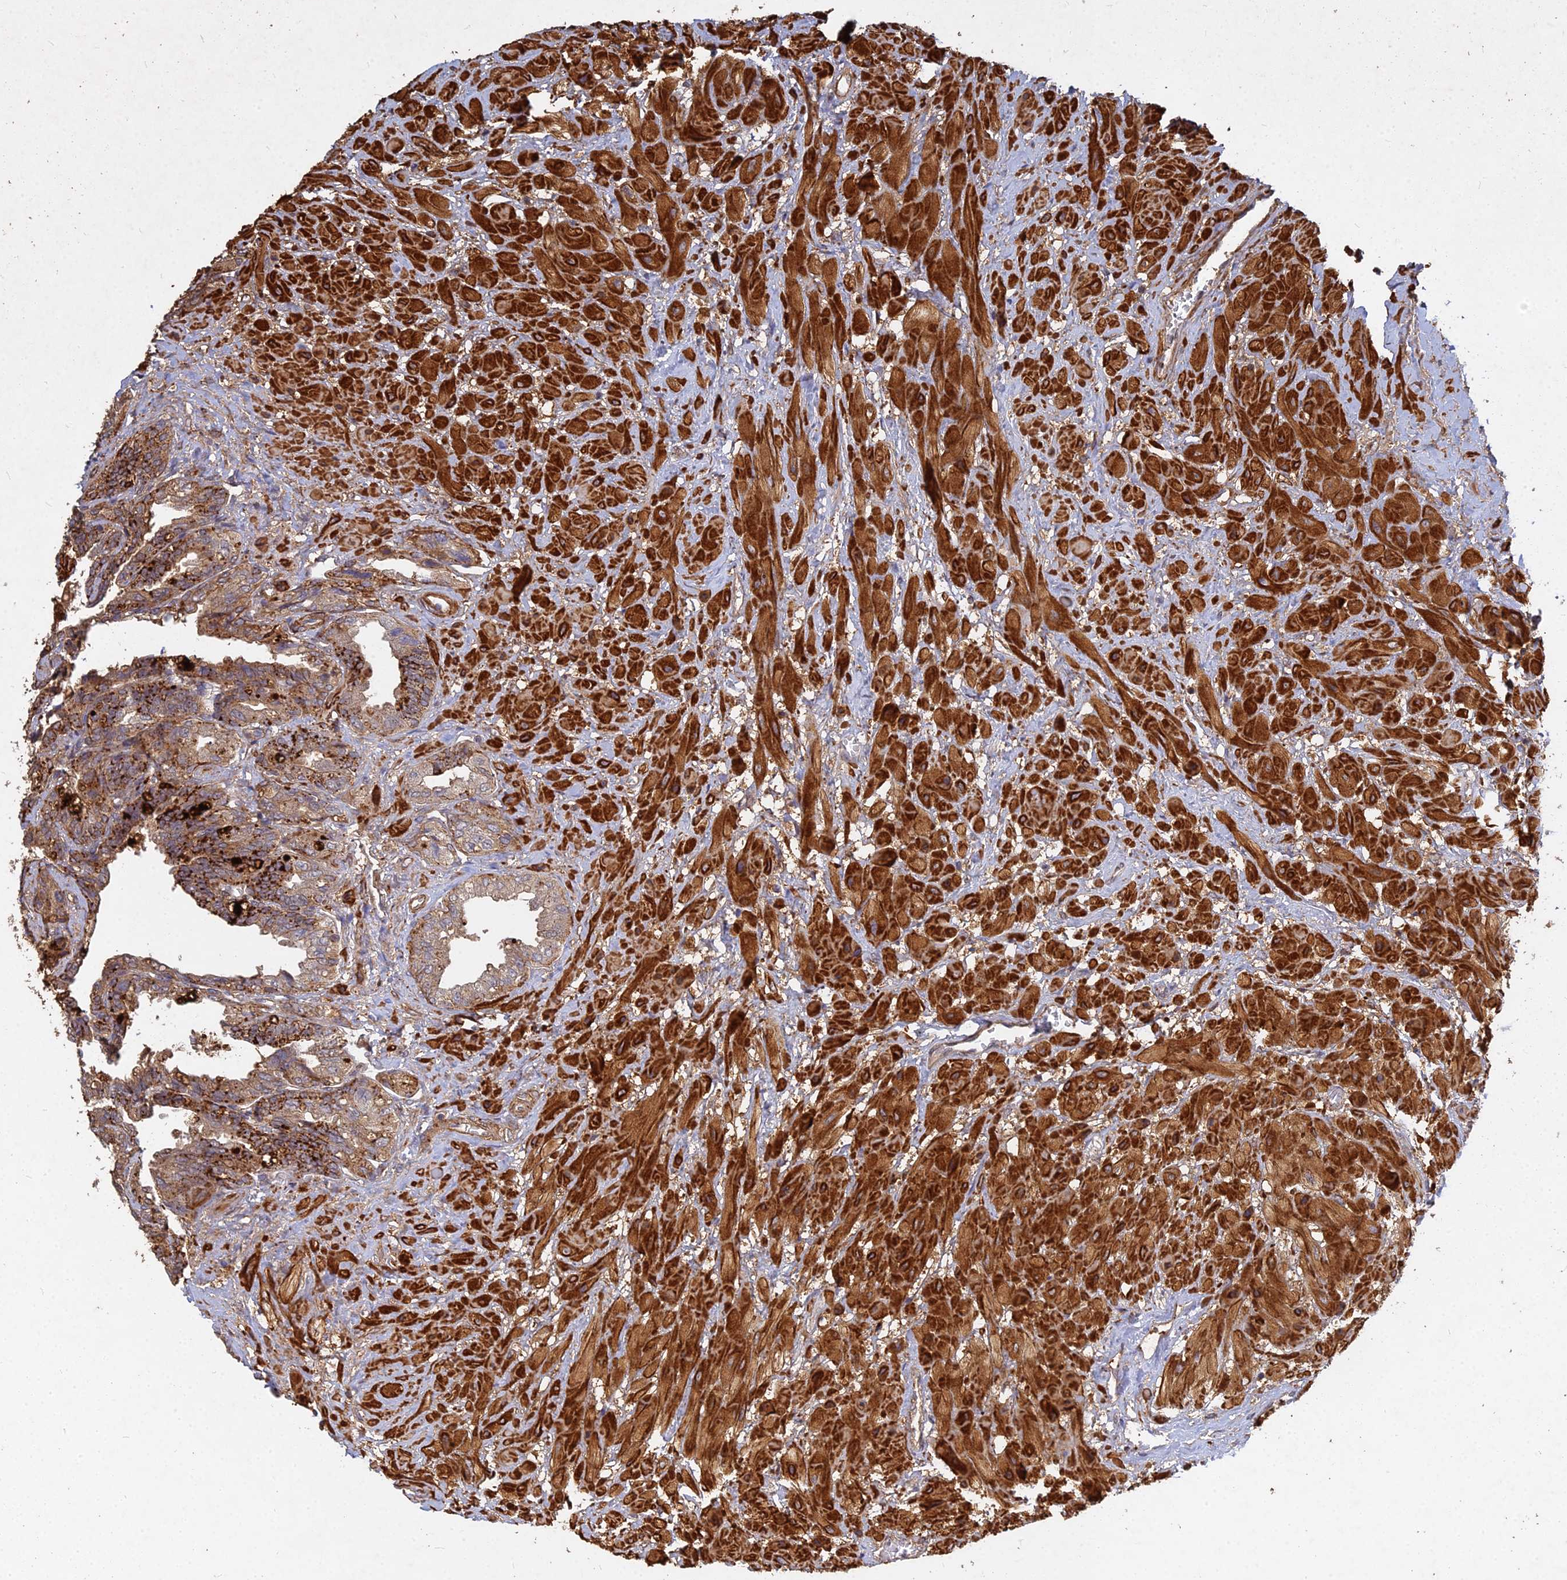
{"staining": {"intensity": "strong", "quantity": ">75%", "location": "cytoplasmic/membranous"}, "tissue": "seminal vesicle", "cell_type": "Glandular cells", "image_type": "normal", "snomed": [{"axis": "morphology", "description": "Normal tissue, NOS"}, {"axis": "topography", "description": "Seminal veicle"}, {"axis": "topography", "description": "Peripheral nerve tissue"}], "caption": "Protein staining exhibits strong cytoplasmic/membranous expression in approximately >75% of glandular cells in benign seminal vesicle.", "gene": "UBE2W", "patient": {"sex": "male", "age": 60}}